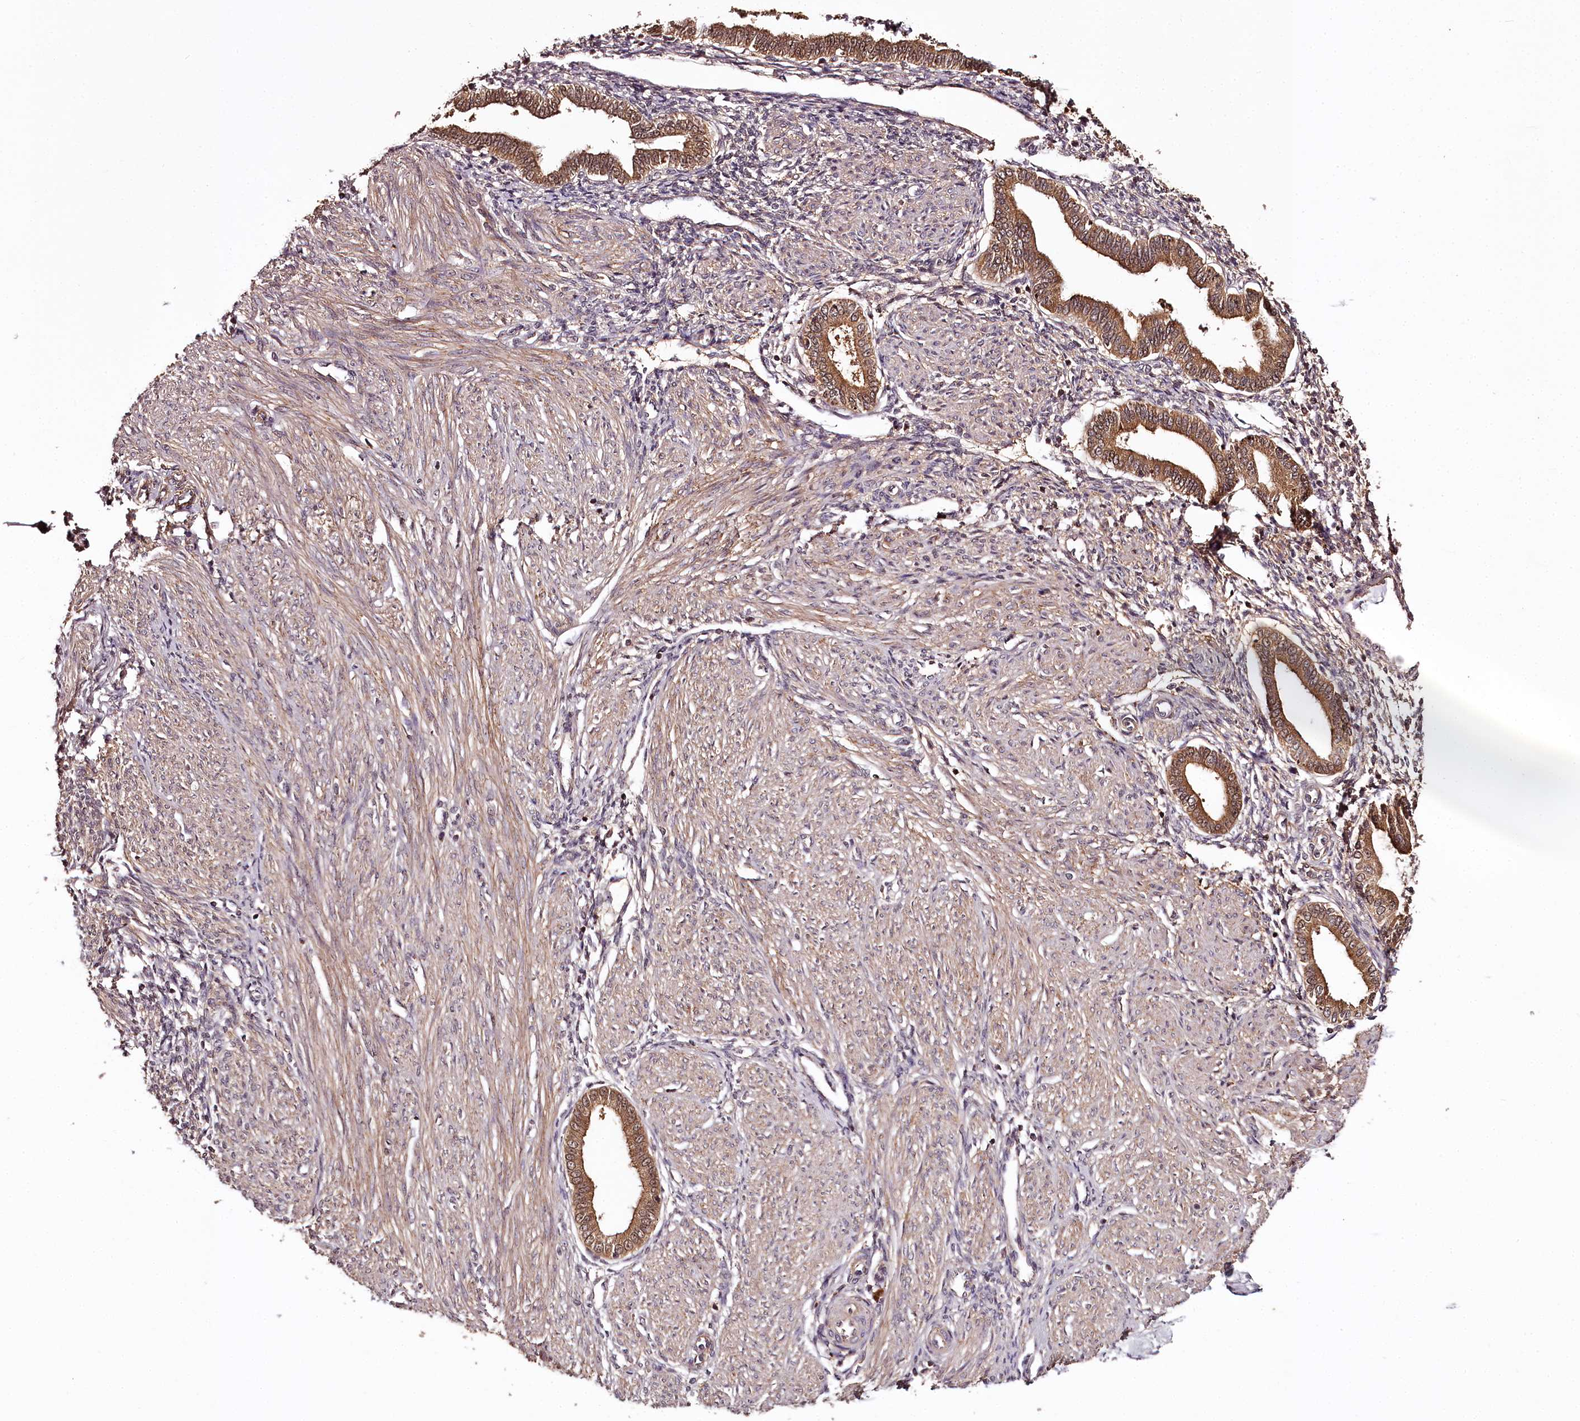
{"staining": {"intensity": "moderate", "quantity": "25%-75%", "location": "cytoplasmic/membranous,nuclear"}, "tissue": "endometrium", "cell_type": "Cells in endometrial stroma", "image_type": "normal", "snomed": [{"axis": "morphology", "description": "Normal tissue, NOS"}, {"axis": "topography", "description": "Endometrium"}], "caption": "Endometrium stained for a protein displays moderate cytoplasmic/membranous,nuclear positivity in cells in endometrial stroma.", "gene": "TTC12", "patient": {"sex": "female", "age": 53}}